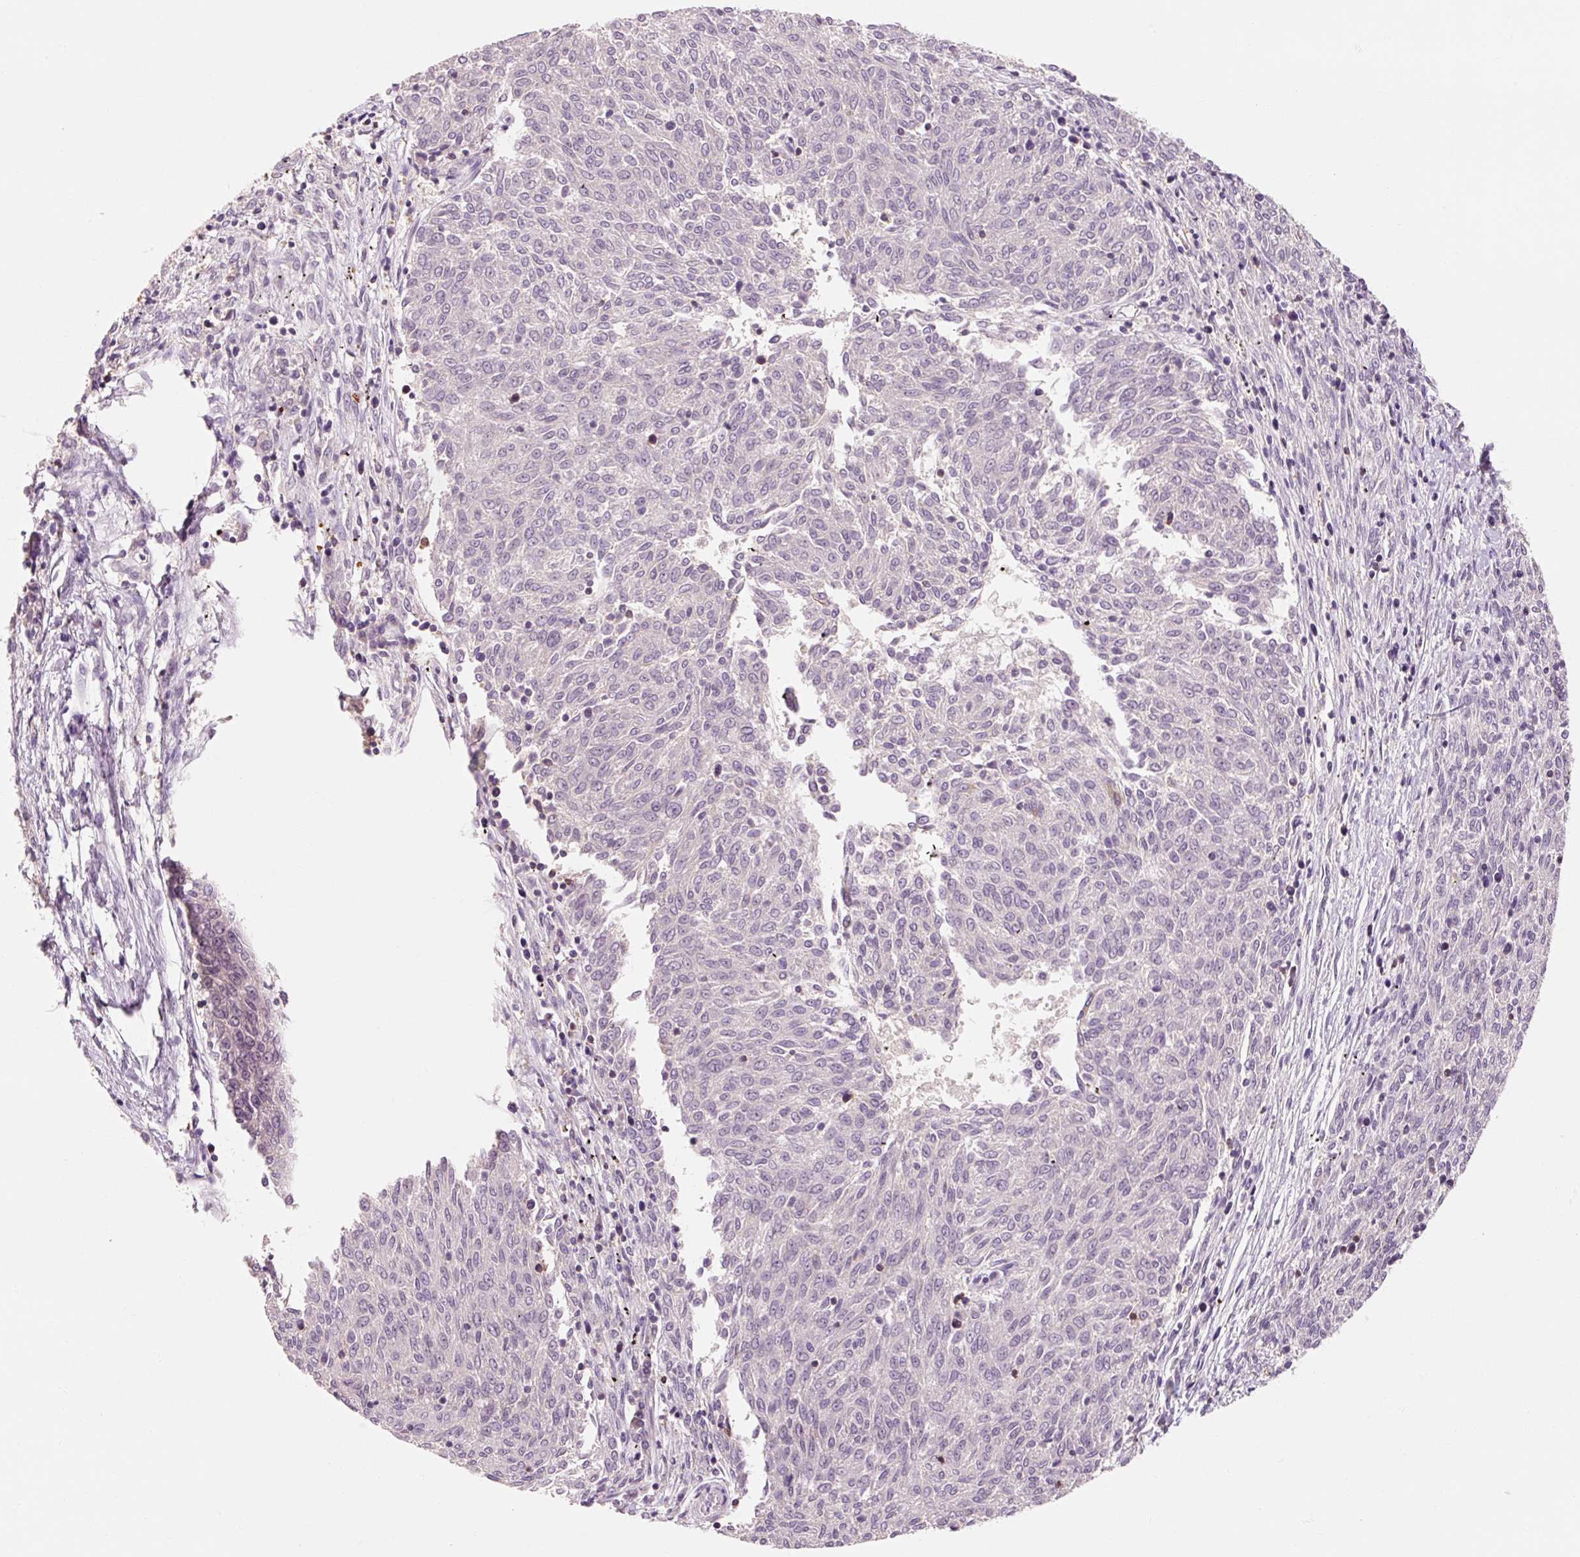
{"staining": {"intensity": "negative", "quantity": "none", "location": "none"}, "tissue": "melanoma", "cell_type": "Tumor cells", "image_type": "cancer", "snomed": [{"axis": "morphology", "description": "Malignant melanoma, NOS"}, {"axis": "topography", "description": "Skin"}], "caption": "Human melanoma stained for a protein using immunohistochemistry (IHC) reveals no positivity in tumor cells.", "gene": "OR8K1", "patient": {"sex": "female", "age": 72}}